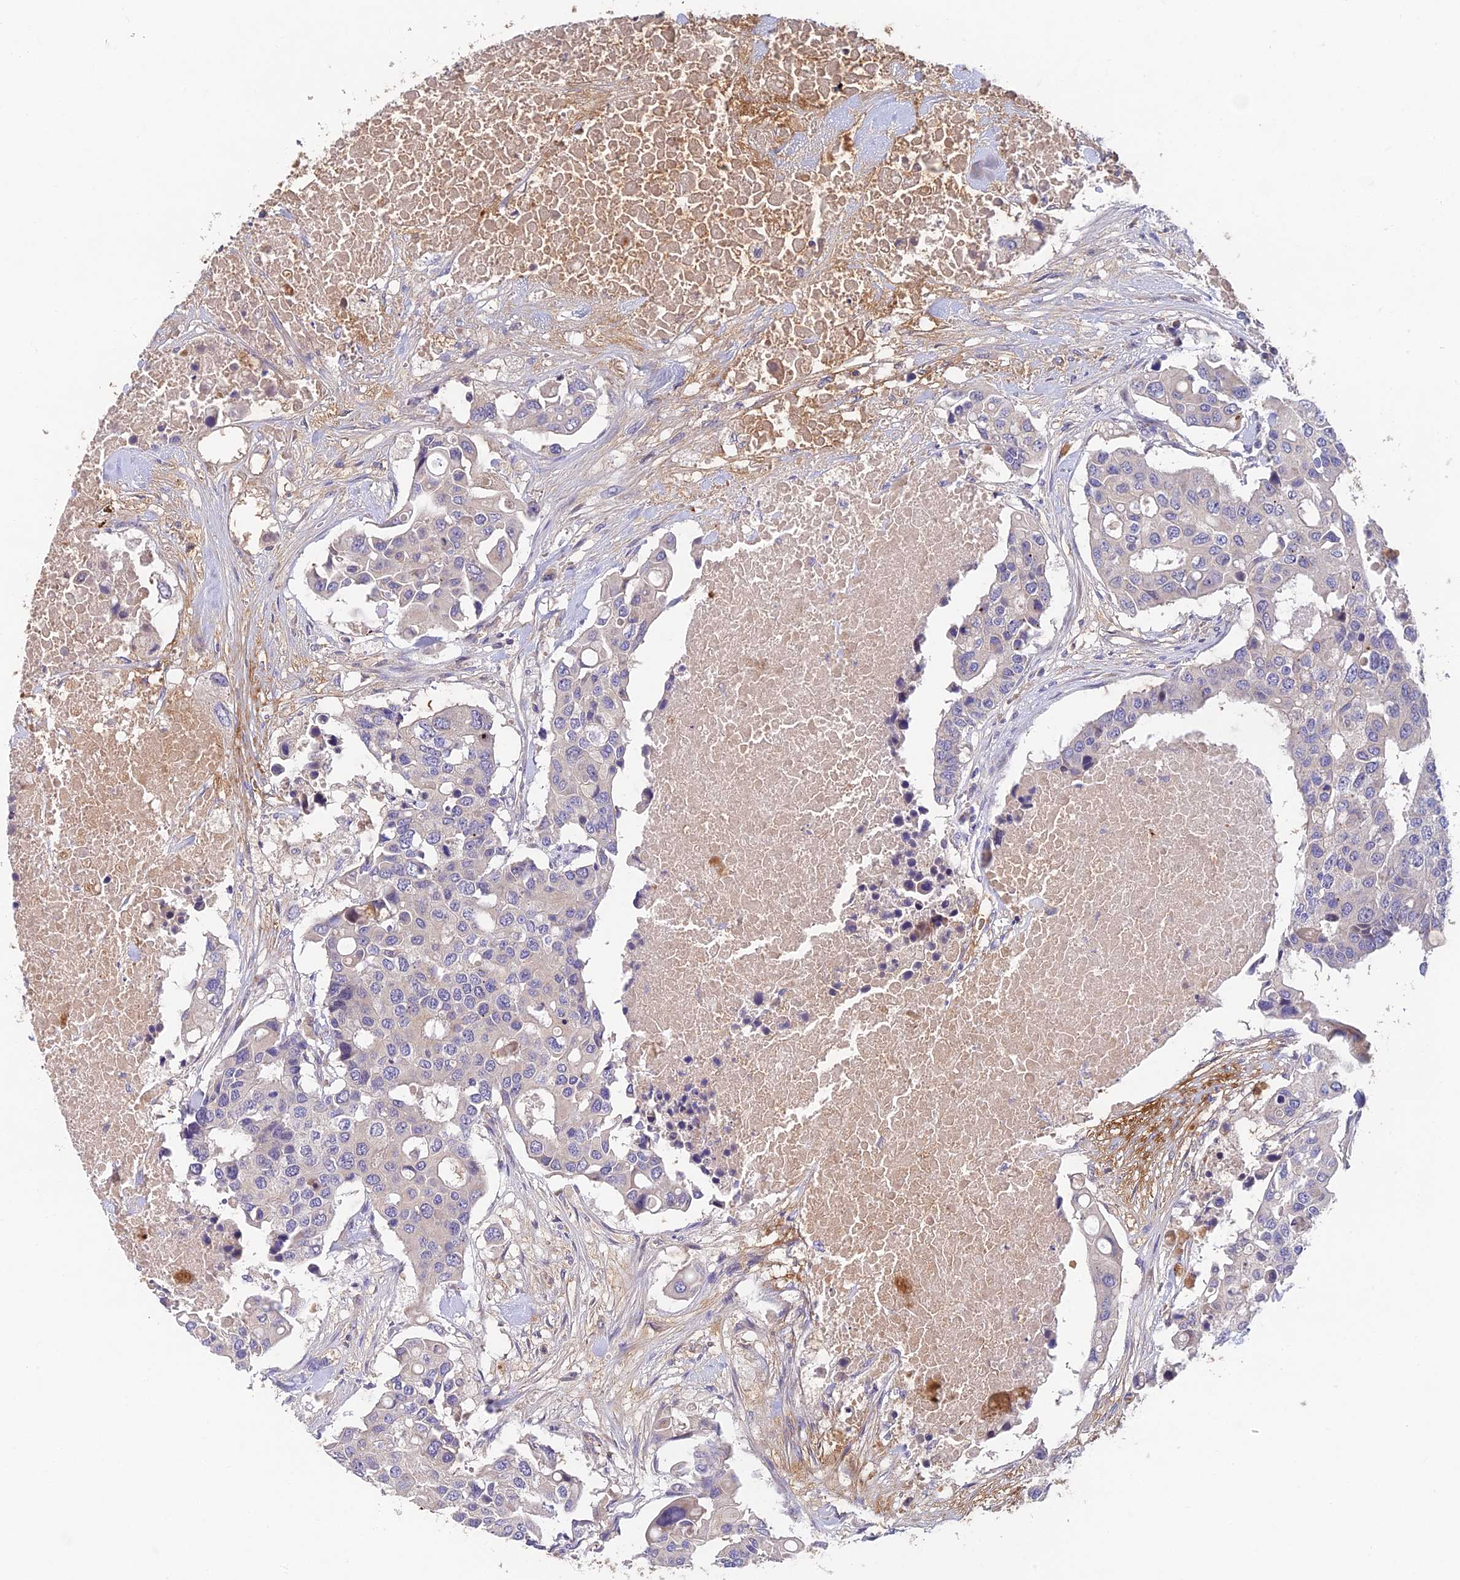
{"staining": {"intensity": "negative", "quantity": "none", "location": "none"}, "tissue": "colorectal cancer", "cell_type": "Tumor cells", "image_type": "cancer", "snomed": [{"axis": "morphology", "description": "Adenocarcinoma, NOS"}, {"axis": "topography", "description": "Colon"}], "caption": "Immunohistochemistry (IHC) image of neoplastic tissue: colorectal adenocarcinoma stained with DAB (3,3'-diaminobenzidine) shows no significant protein staining in tumor cells. (Brightfield microscopy of DAB (3,3'-diaminobenzidine) IHC at high magnification).", "gene": "ADAMTS13", "patient": {"sex": "male", "age": 77}}